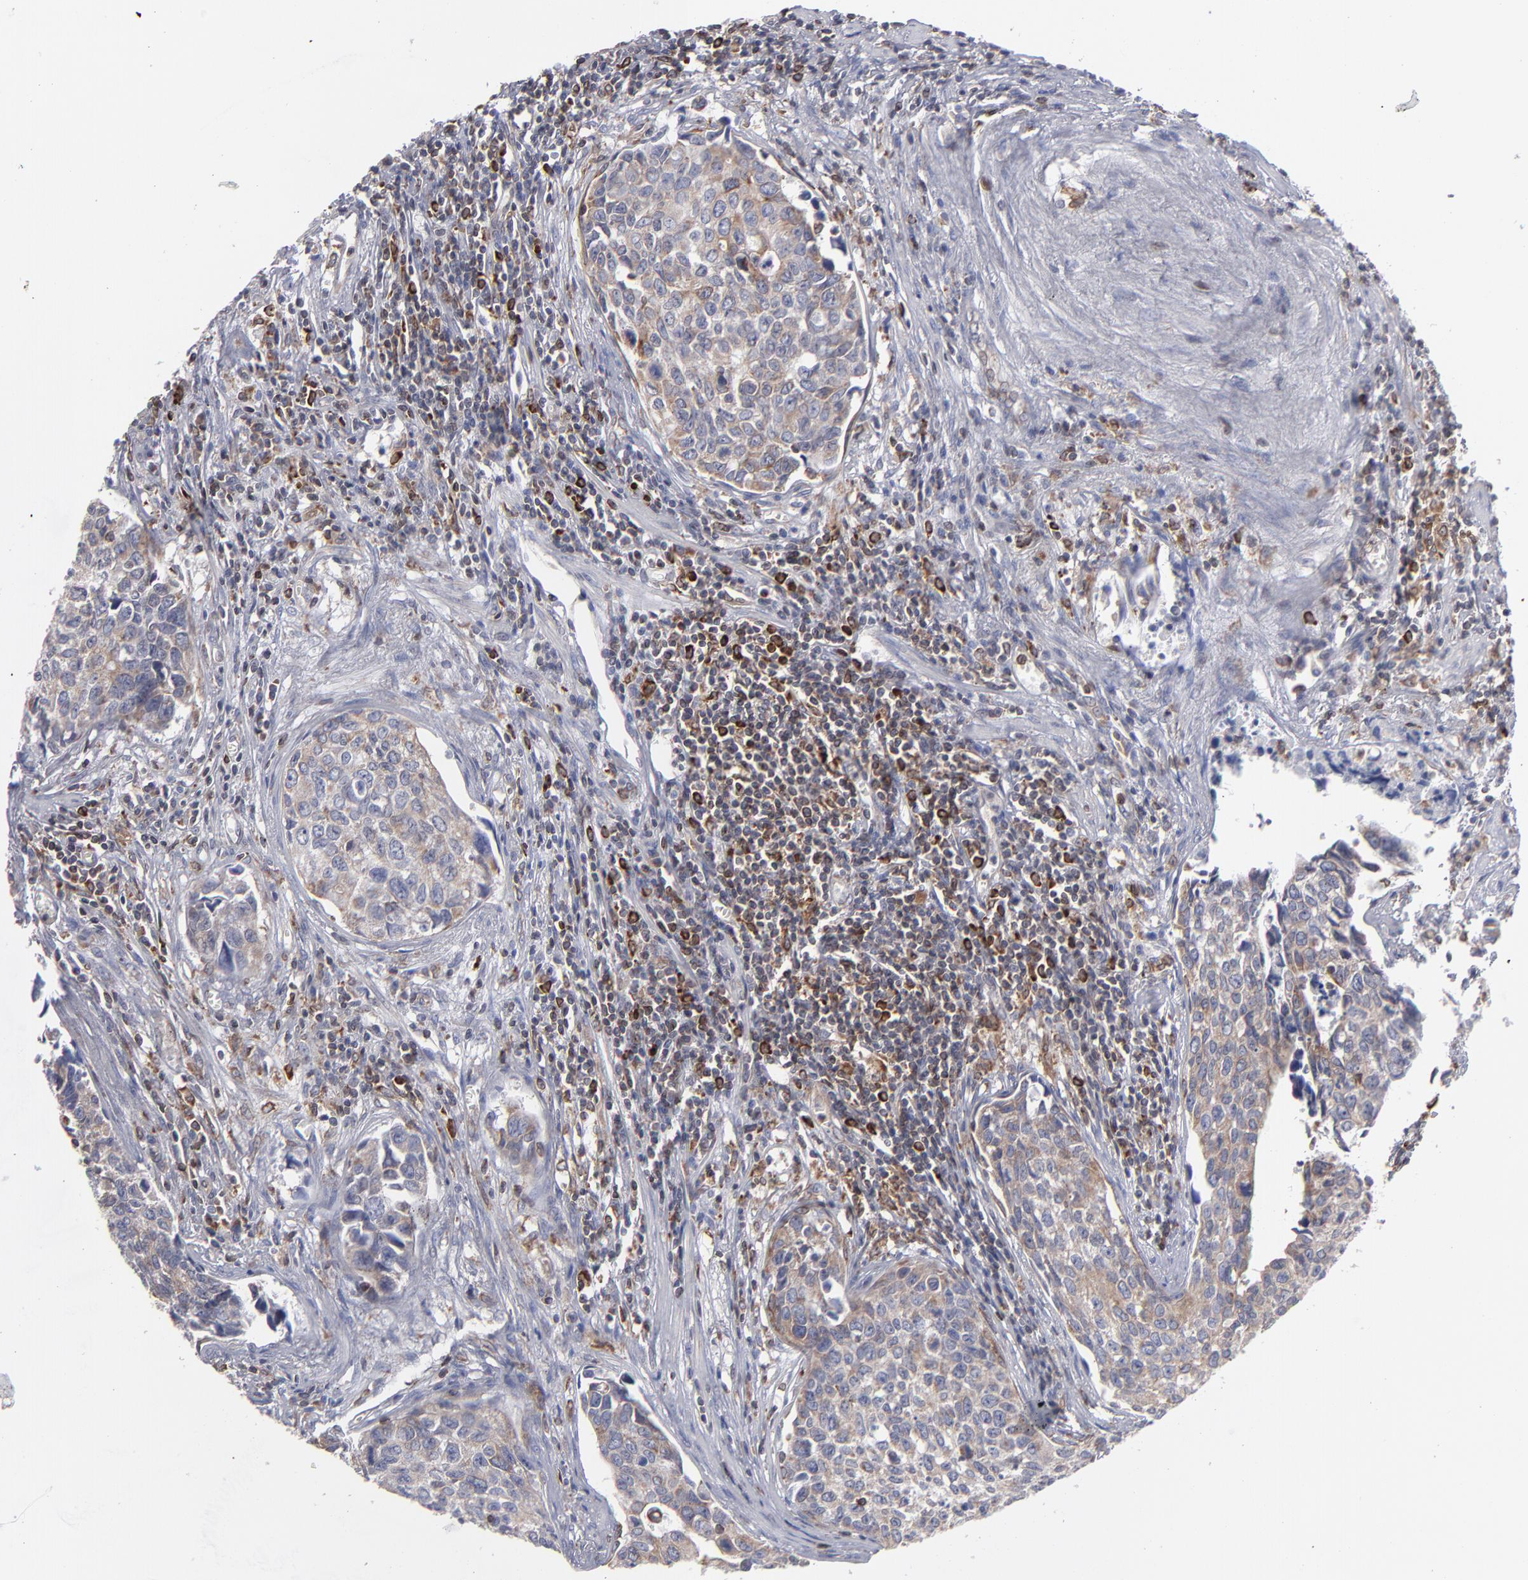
{"staining": {"intensity": "weak", "quantity": ">75%", "location": "cytoplasmic/membranous"}, "tissue": "urothelial cancer", "cell_type": "Tumor cells", "image_type": "cancer", "snomed": [{"axis": "morphology", "description": "Urothelial carcinoma, High grade"}, {"axis": "topography", "description": "Urinary bladder"}], "caption": "About >75% of tumor cells in human urothelial carcinoma (high-grade) show weak cytoplasmic/membranous protein expression as visualized by brown immunohistochemical staining.", "gene": "TMX1", "patient": {"sex": "male", "age": 81}}